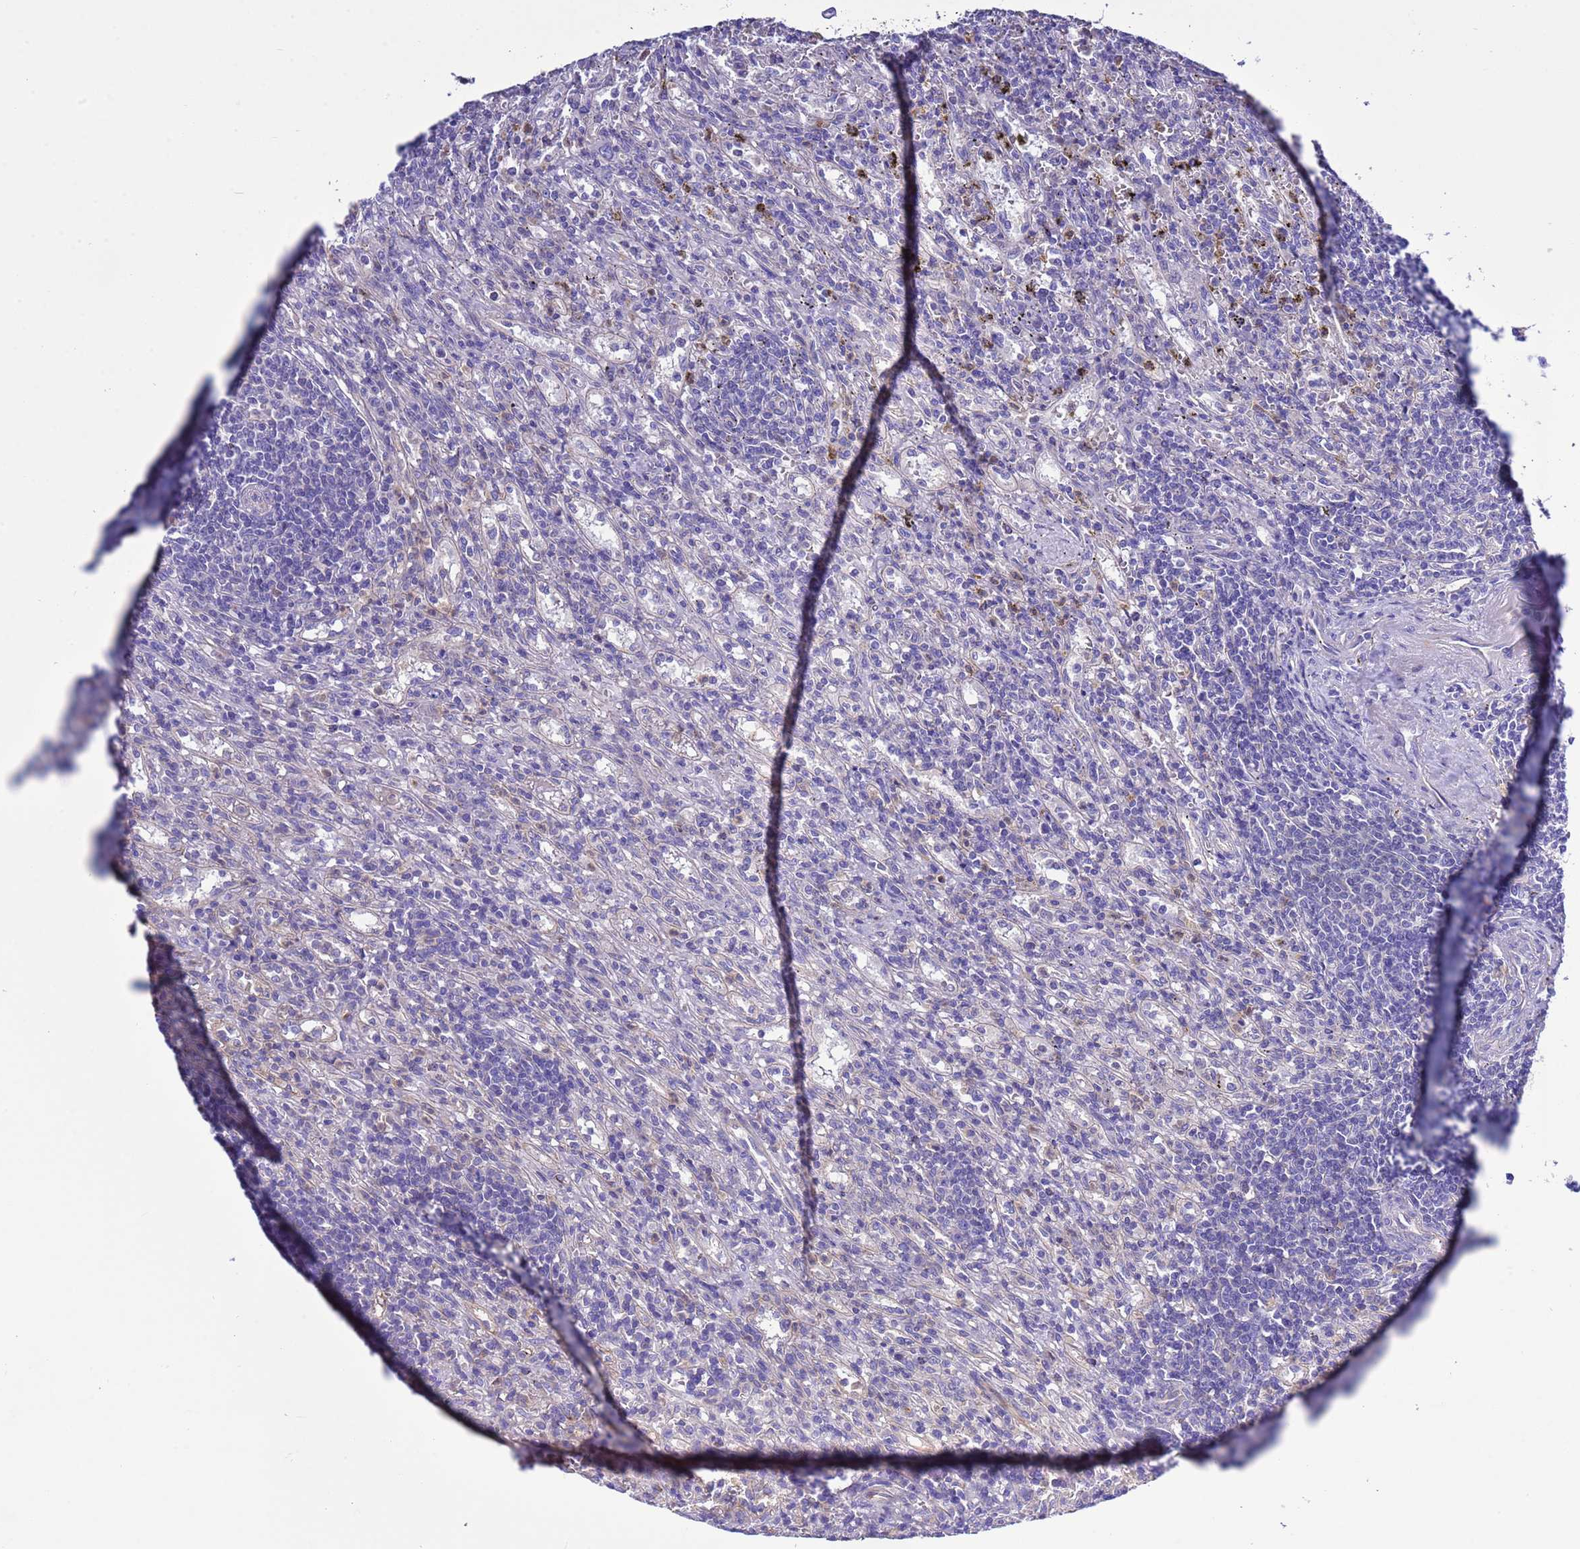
{"staining": {"intensity": "negative", "quantity": "none", "location": "none"}, "tissue": "lymphoma", "cell_type": "Tumor cells", "image_type": "cancer", "snomed": [{"axis": "morphology", "description": "Malignant lymphoma, non-Hodgkin's type, Low grade"}, {"axis": "topography", "description": "Spleen"}], "caption": "High power microscopy micrograph of an immunohistochemistry (IHC) photomicrograph of malignant lymphoma, non-Hodgkin's type (low-grade), revealing no significant expression in tumor cells.", "gene": "KICS2", "patient": {"sex": "male", "age": 76}}